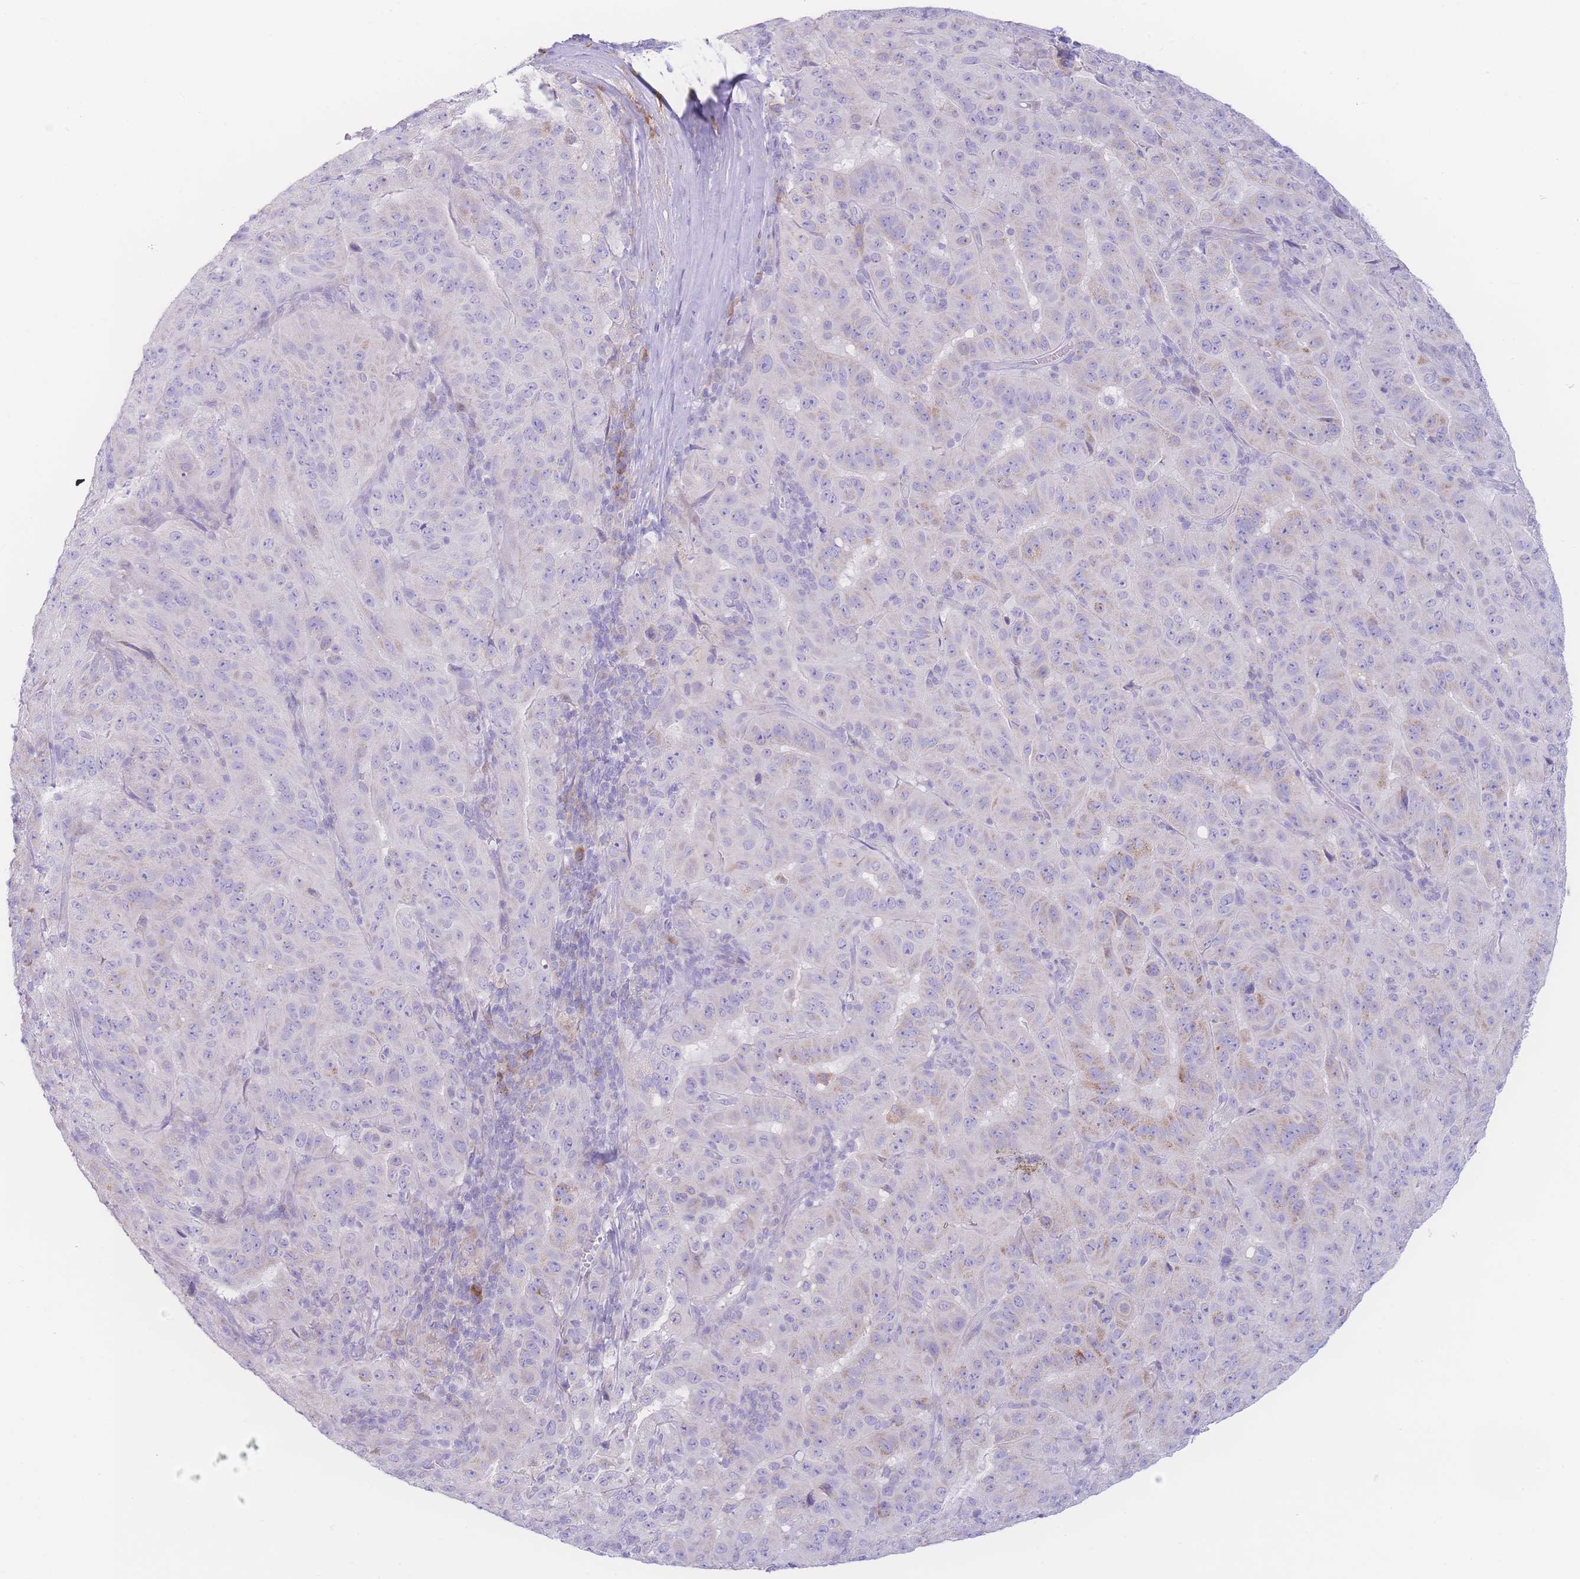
{"staining": {"intensity": "negative", "quantity": "none", "location": "none"}, "tissue": "pancreatic cancer", "cell_type": "Tumor cells", "image_type": "cancer", "snomed": [{"axis": "morphology", "description": "Adenocarcinoma, NOS"}, {"axis": "topography", "description": "Pancreas"}], "caption": "The image shows no staining of tumor cells in pancreatic cancer (adenocarcinoma).", "gene": "NBEAL1", "patient": {"sex": "male", "age": 63}}